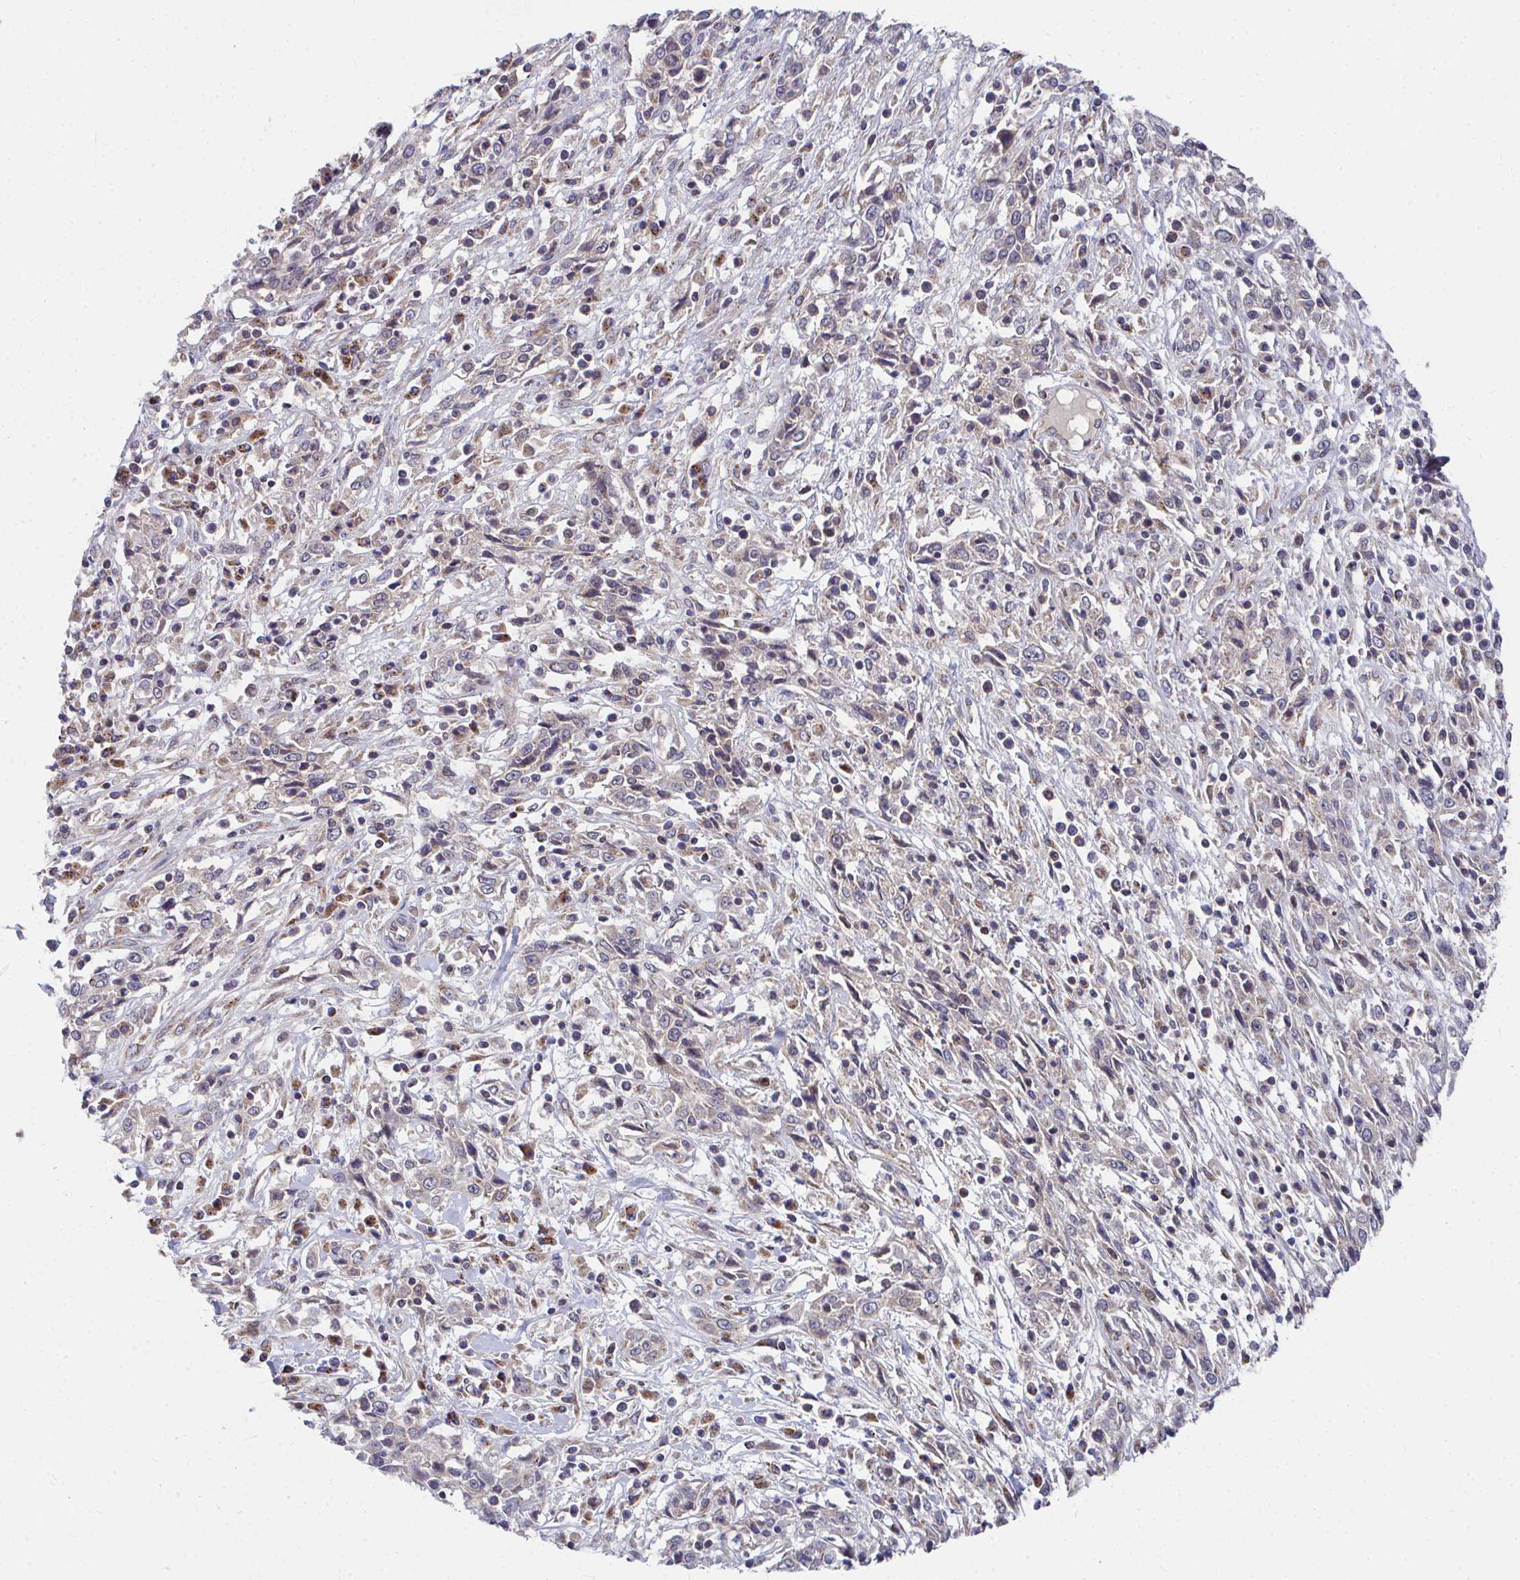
{"staining": {"intensity": "weak", "quantity": "<25%", "location": "cytoplasmic/membranous"}, "tissue": "cervical cancer", "cell_type": "Tumor cells", "image_type": "cancer", "snomed": [{"axis": "morphology", "description": "Adenocarcinoma, NOS"}, {"axis": "topography", "description": "Cervix"}], "caption": "IHC histopathology image of neoplastic tissue: human cervical cancer (adenocarcinoma) stained with DAB (3,3'-diaminobenzidine) displays no significant protein positivity in tumor cells.", "gene": "PEX3", "patient": {"sex": "female", "age": 40}}